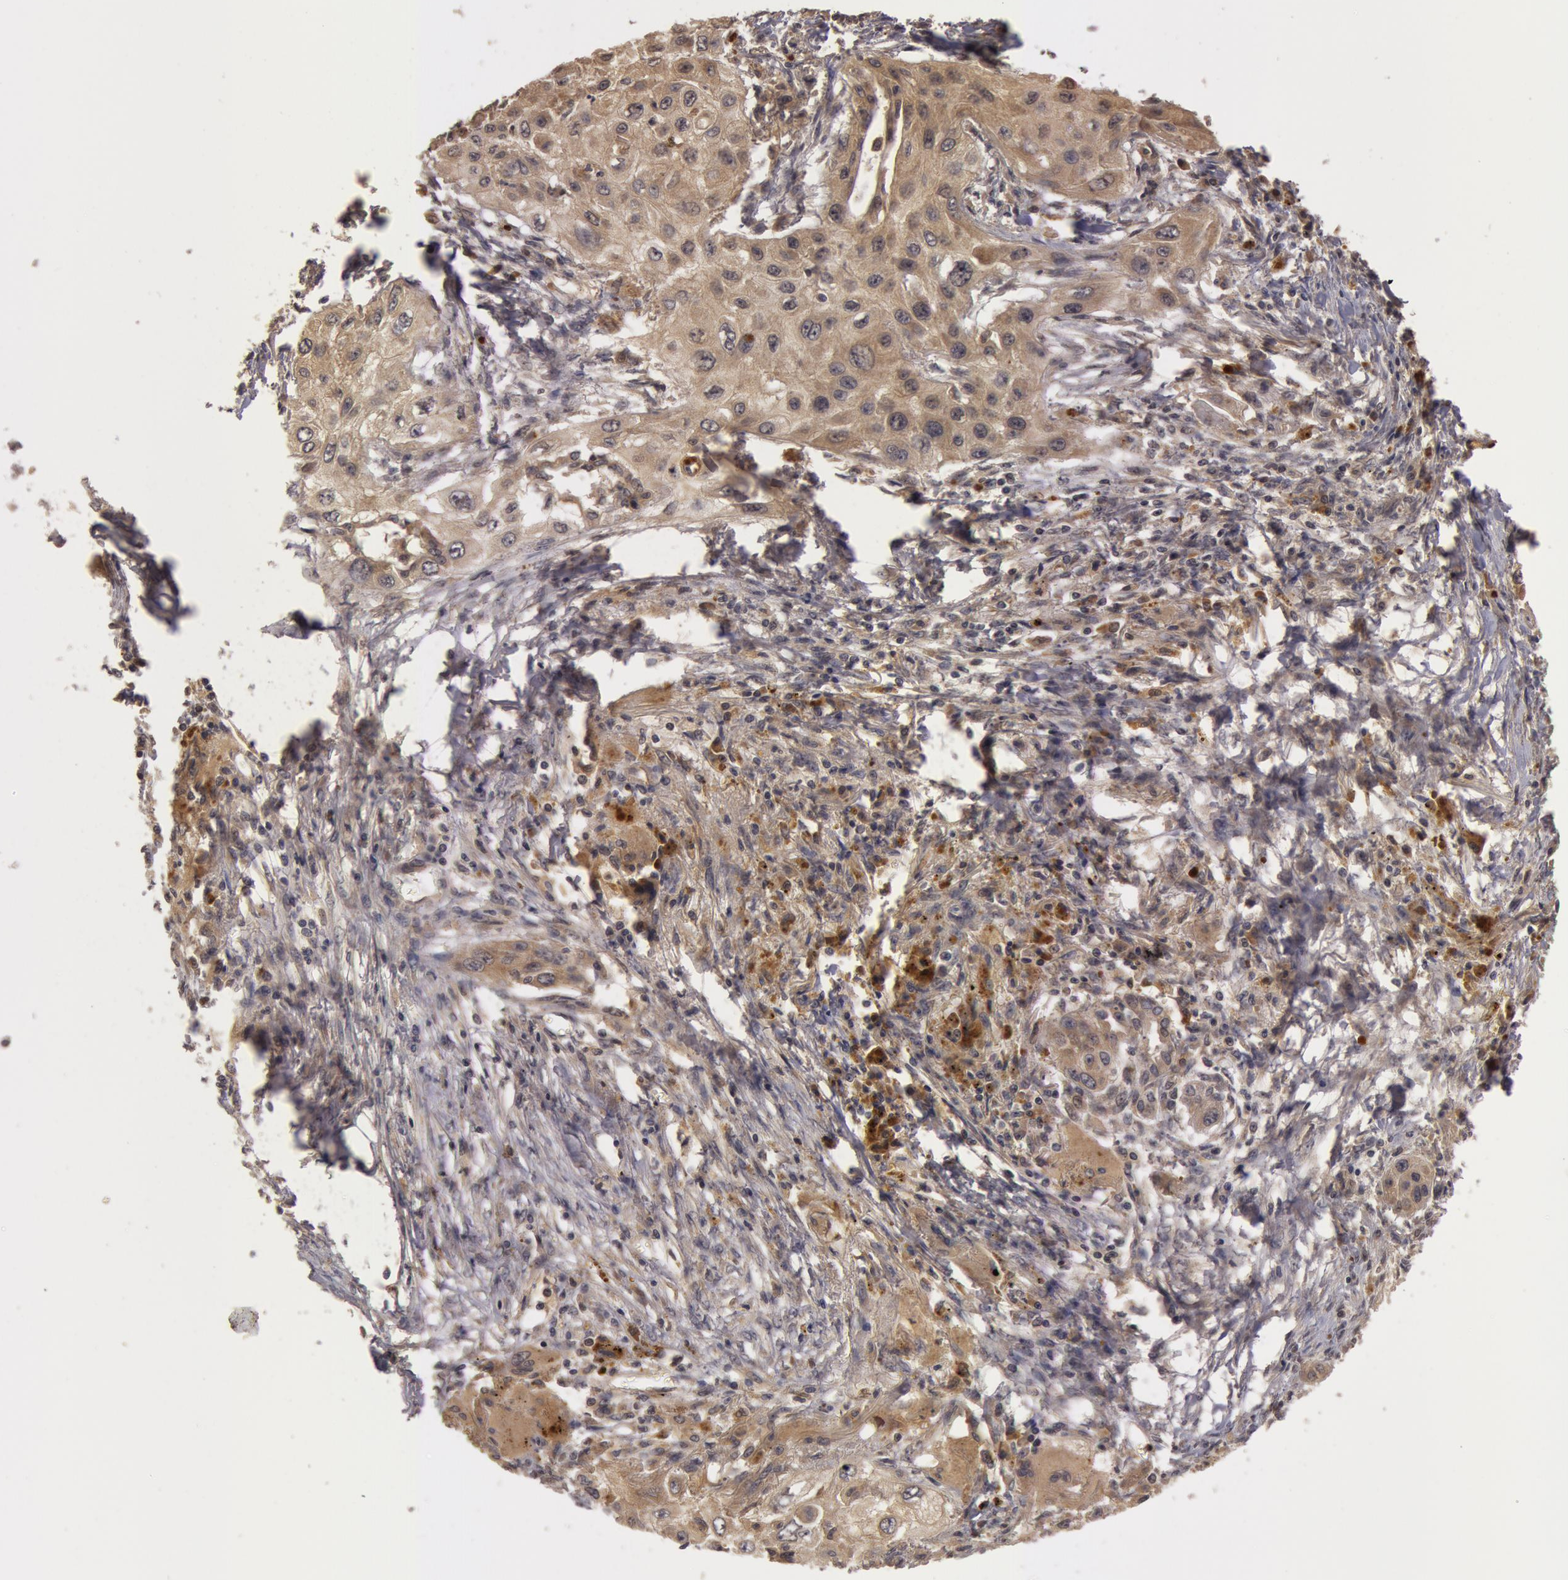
{"staining": {"intensity": "moderate", "quantity": ">75%", "location": "cytoplasmic/membranous"}, "tissue": "lung cancer", "cell_type": "Tumor cells", "image_type": "cancer", "snomed": [{"axis": "morphology", "description": "Squamous cell carcinoma, NOS"}, {"axis": "topography", "description": "Lung"}], "caption": "Moderate cytoplasmic/membranous expression is seen in about >75% of tumor cells in lung cancer (squamous cell carcinoma).", "gene": "BCHE", "patient": {"sex": "male", "age": 71}}